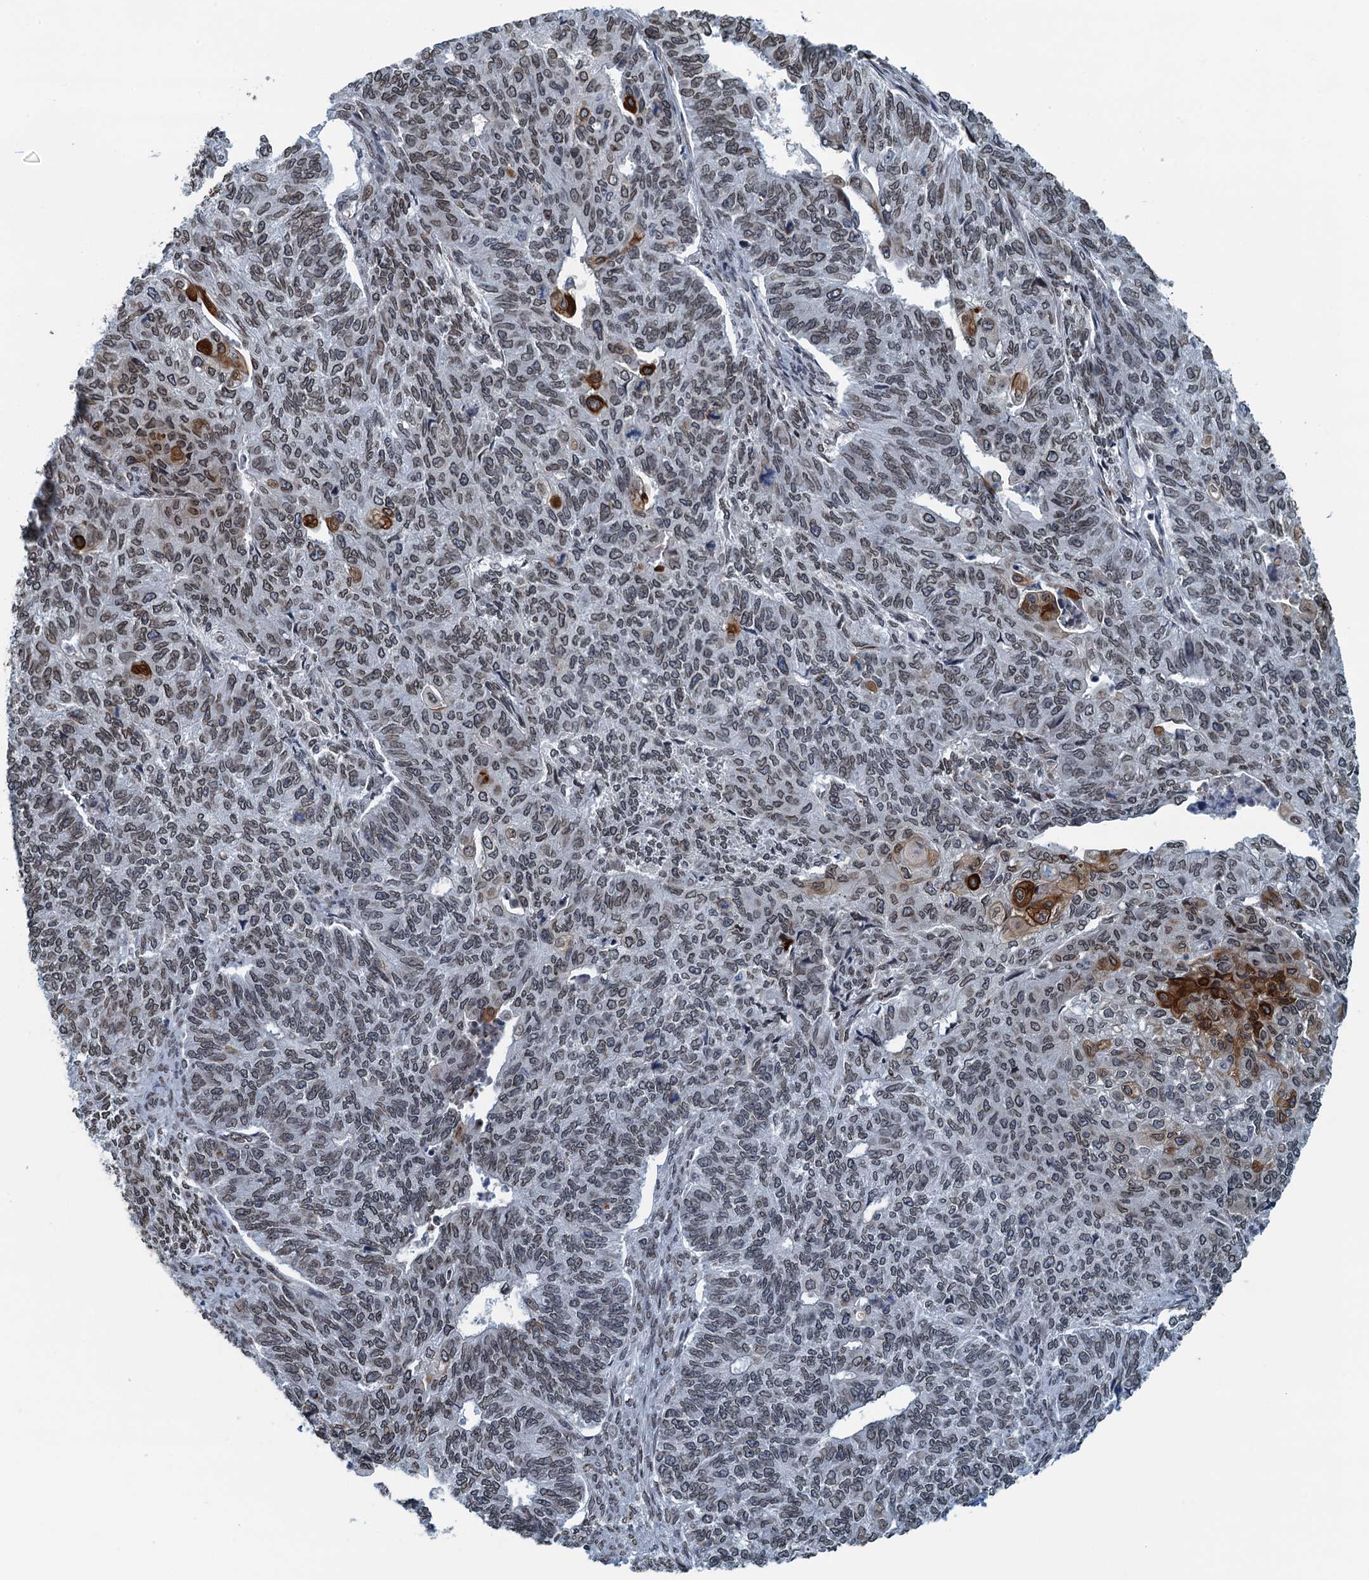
{"staining": {"intensity": "weak", "quantity": "25%-75%", "location": "cytoplasmic/membranous,nuclear"}, "tissue": "endometrial cancer", "cell_type": "Tumor cells", "image_type": "cancer", "snomed": [{"axis": "morphology", "description": "Adenocarcinoma, NOS"}, {"axis": "topography", "description": "Endometrium"}], "caption": "This image exhibits immunohistochemistry (IHC) staining of endometrial adenocarcinoma, with low weak cytoplasmic/membranous and nuclear expression in approximately 25%-75% of tumor cells.", "gene": "CCDC34", "patient": {"sex": "female", "age": 32}}